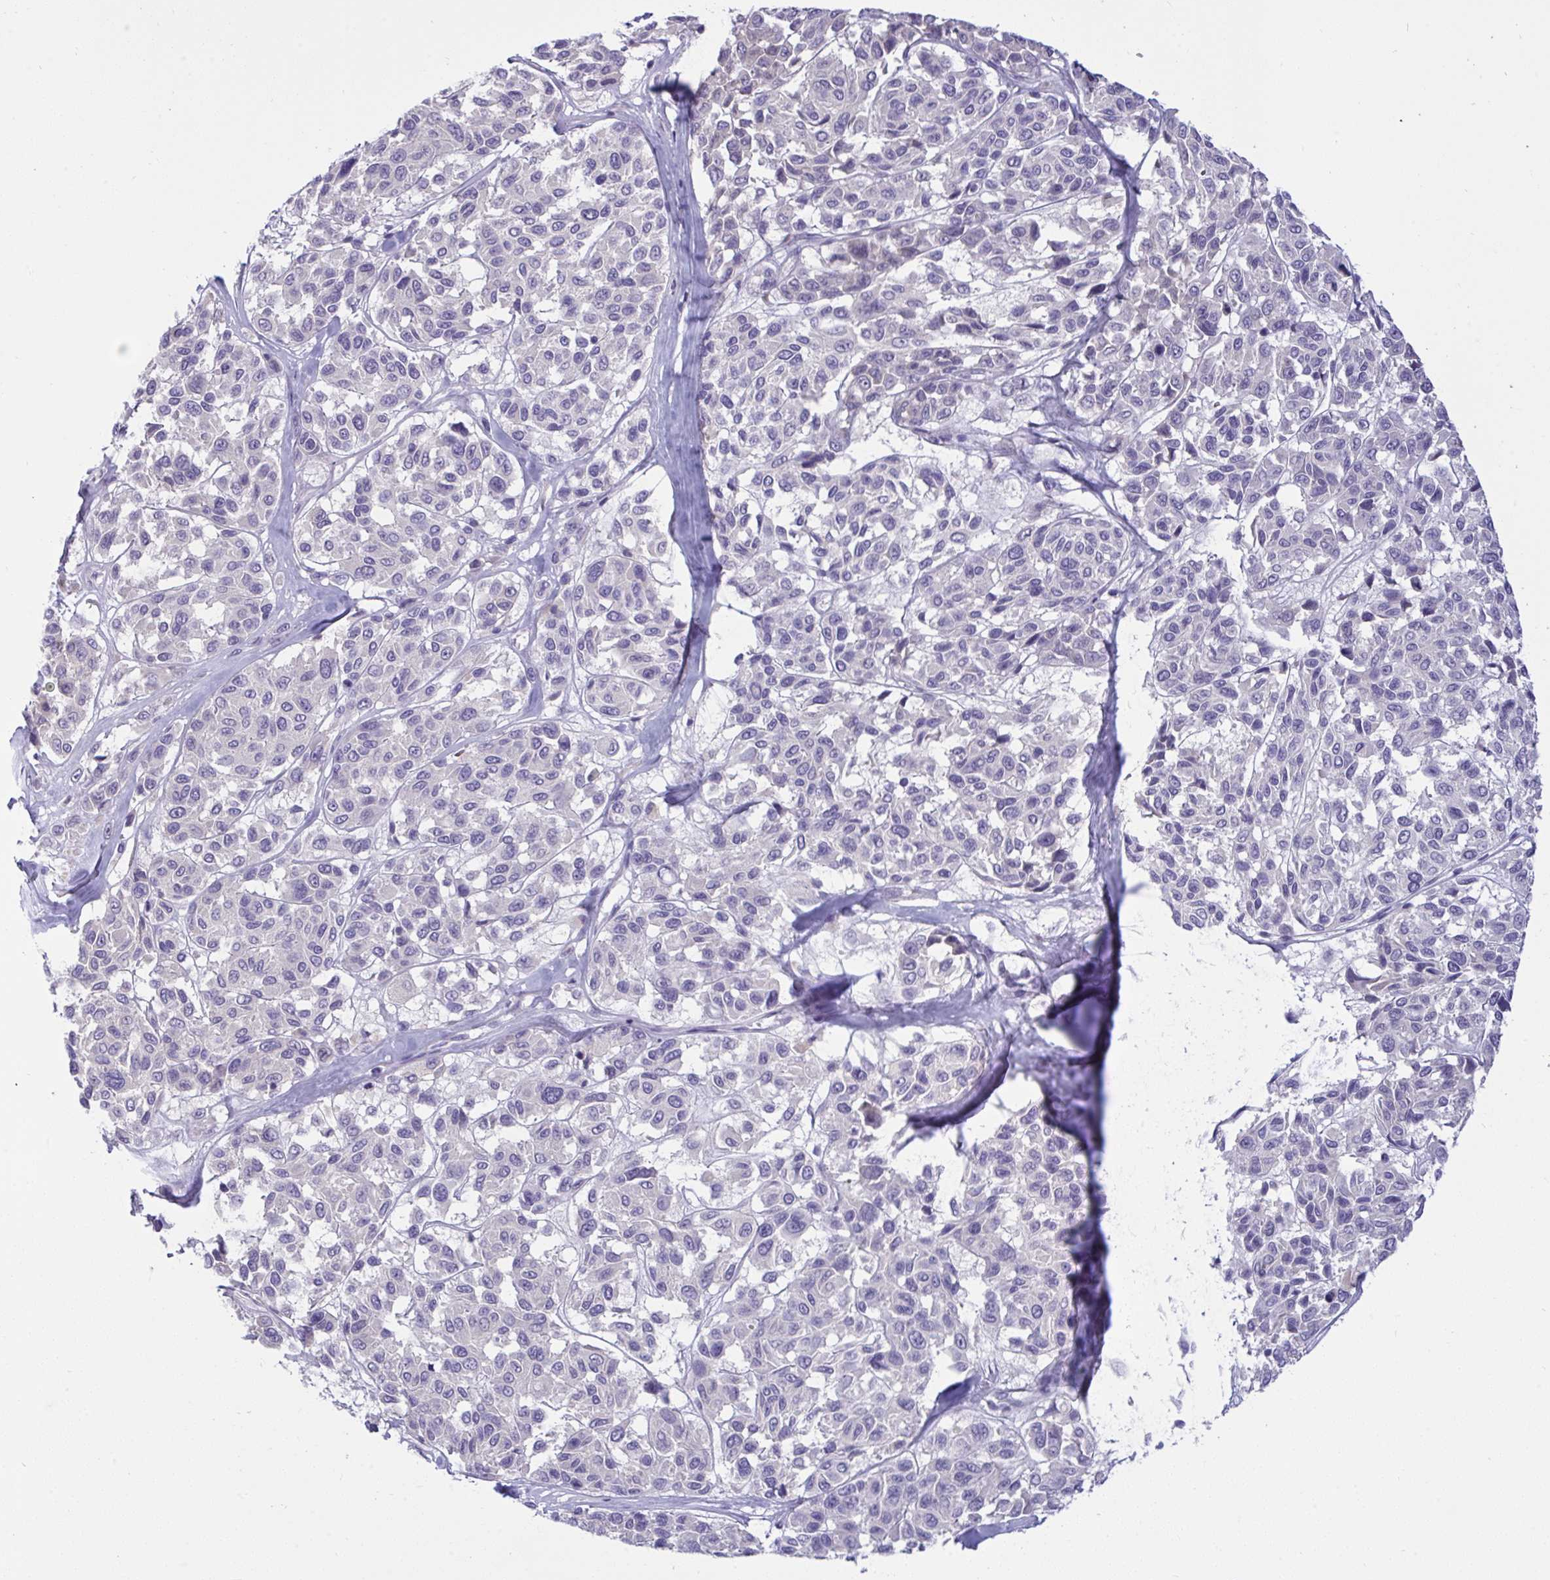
{"staining": {"intensity": "negative", "quantity": "none", "location": "none"}, "tissue": "melanoma", "cell_type": "Tumor cells", "image_type": "cancer", "snomed": [{"axis": "morphology", "description": "Malignant melanoma, NOS"}, {"axis": "topography", "description": "Skin"}], "caption": "A histopathology image of malignant melanoma stained for a protein exhibits no brown staining in tumor cells.", "gene": "TMEM41A", "patient": {"sex": "female", "age": 66}}